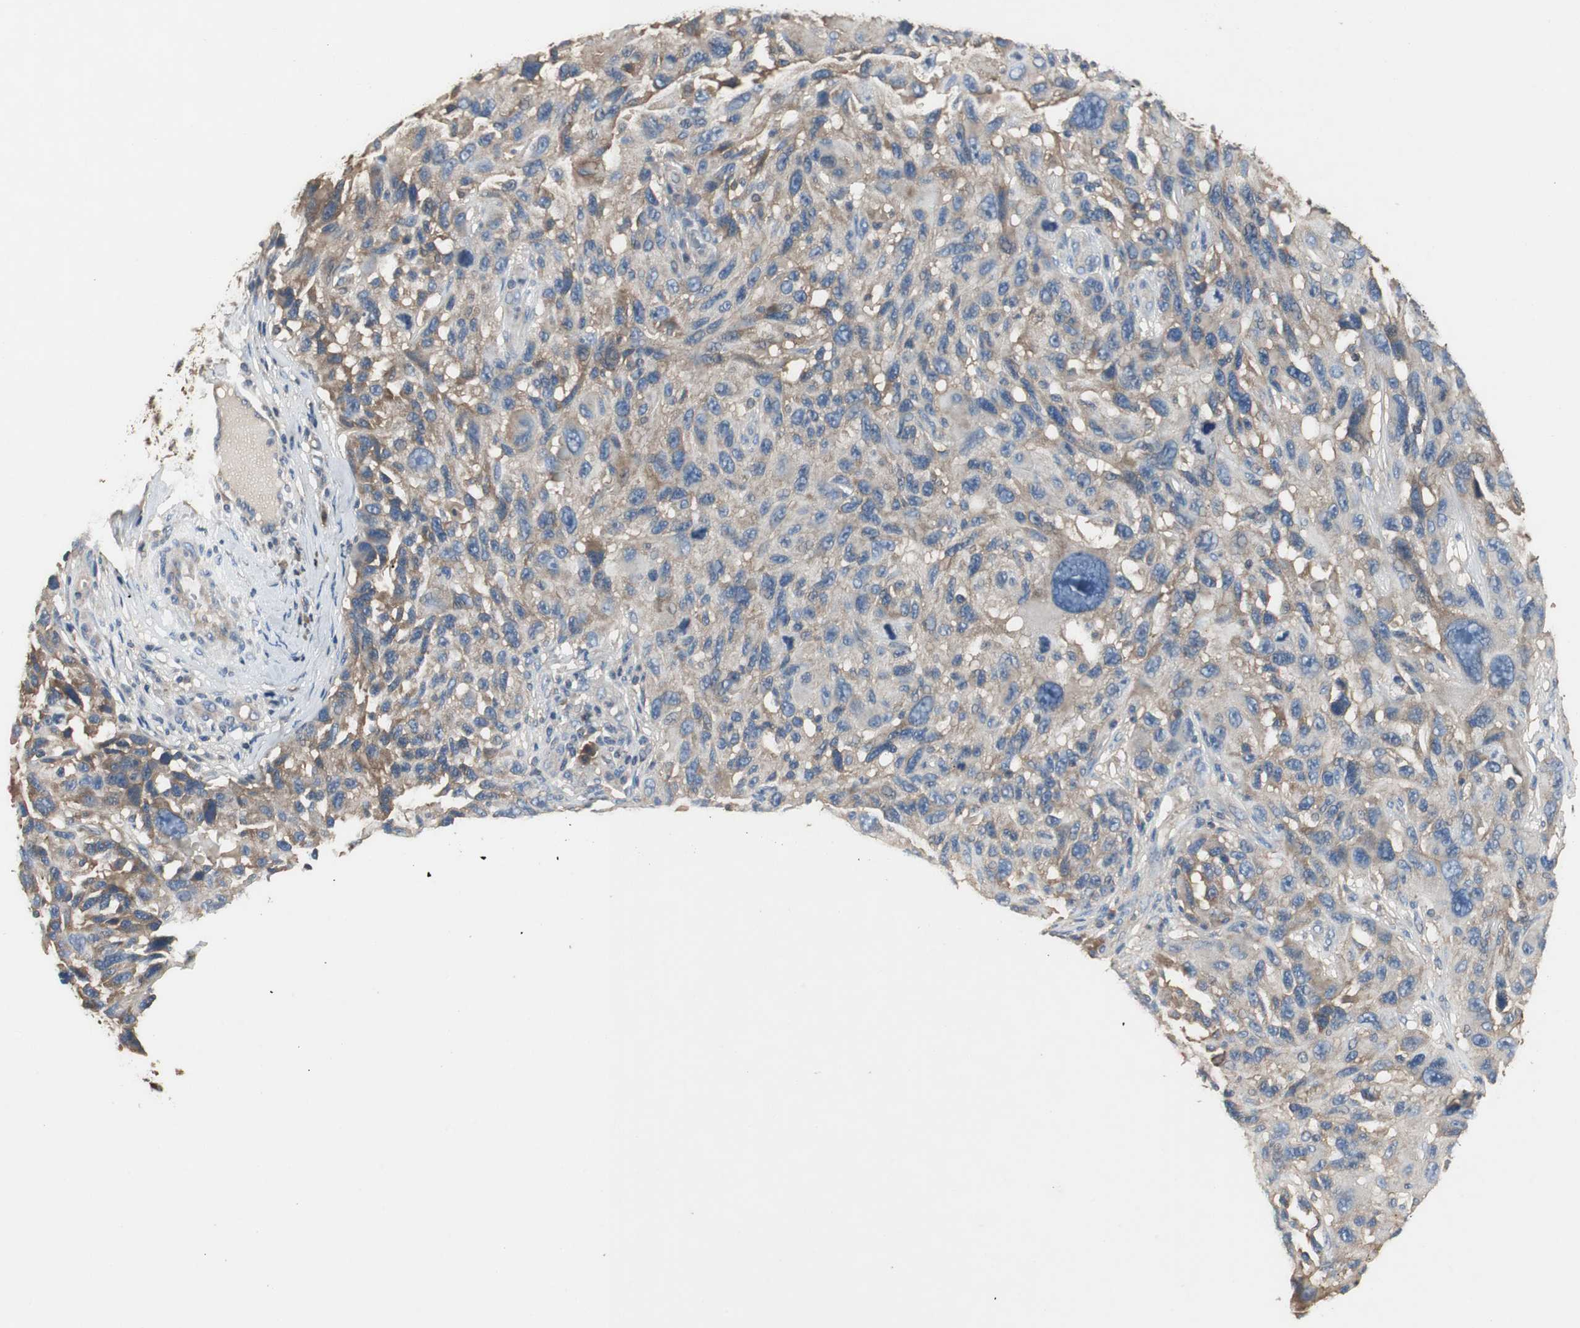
{"staining": {"intensity": "moderate", "quantity": "25%-75%", "location": "cytoplasmic/membranous"}, "tissue": "melanoma", "cell_type": "Tumor cells", "image_type": "cancer", "snomed": [{"axis": "morphology", "description": "Malignant melanoma, NOS"}, {"axis": "topography", "description": "Skin"}], "caption": "An immunohistochemistry micrograph of tumor tissue is shown. Protein staining in brown labels moderate cytoplasmic/membranous positivity in malignant melanoma within tumor cells.", "gene": "TNFRSF14", "patient": {"sex": "male", "age": 53}}